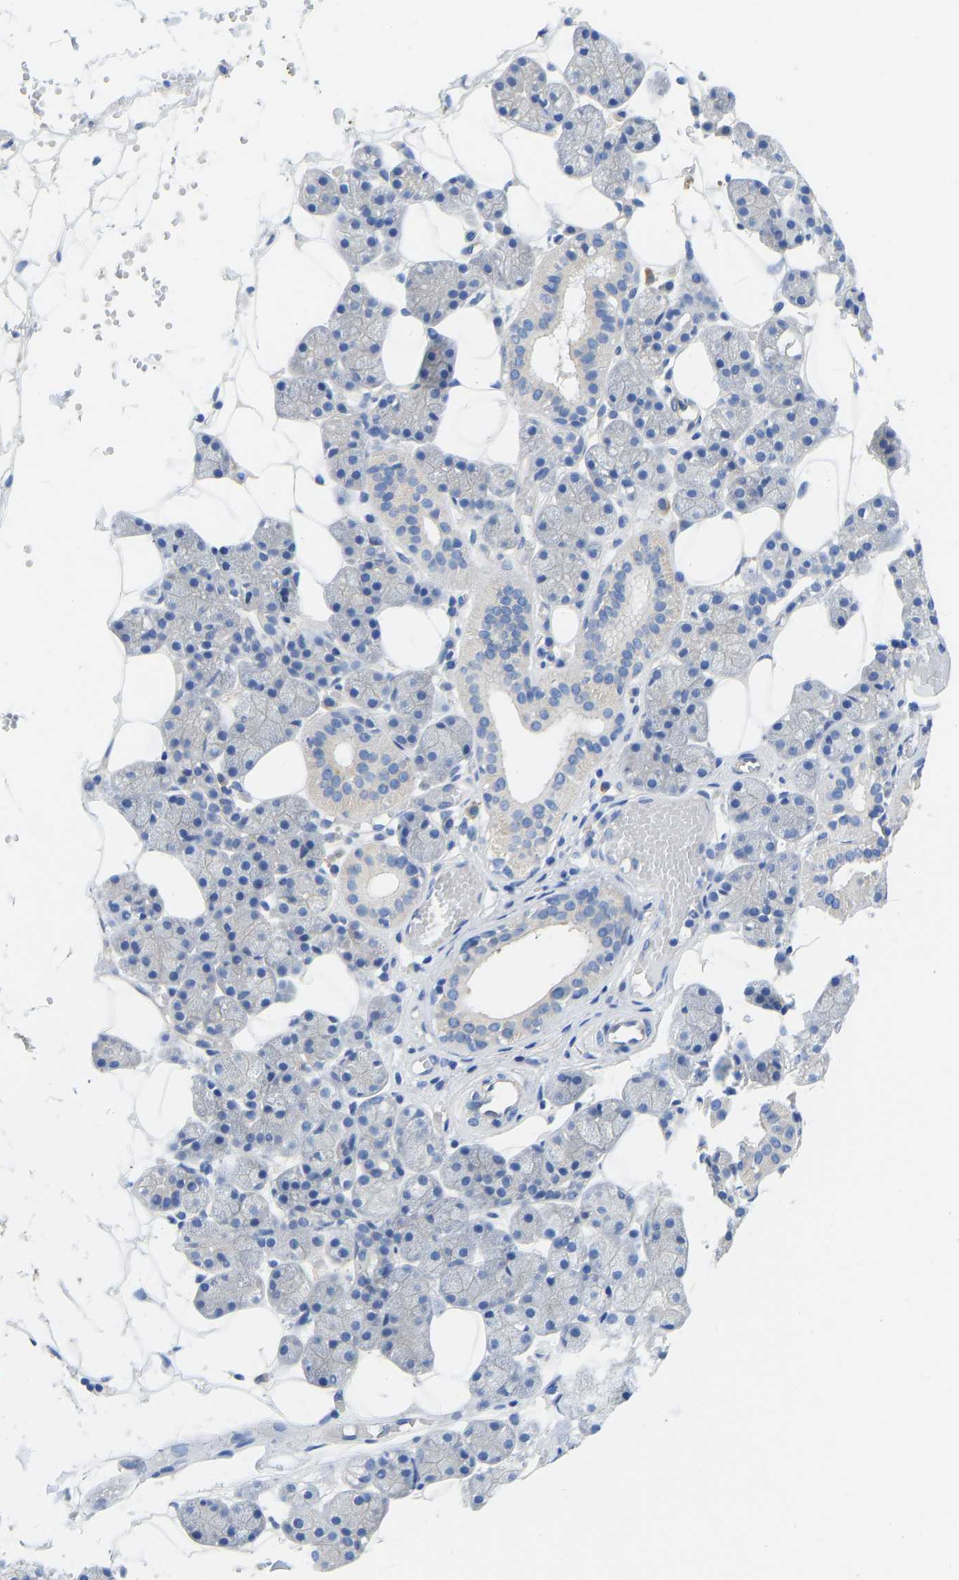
{"staining": {"intensity": "negative", "quantity": "none", "location": "none"}, "tissue": "salivary gland", "cell_type": "Glandular cells", "image_type": "normal", "snomed": [{"axis": "morphology", "description": "Normal tissue, NOS"}, {"axis": "topography", "description": "Salivary gland"}], "caption": "Salivary gland stained for a protein using immunohistochemistry (IHC) shows no staining glandular cells.", "gene": "CHAD", "patient": {"sex": "female", "age": 33}}